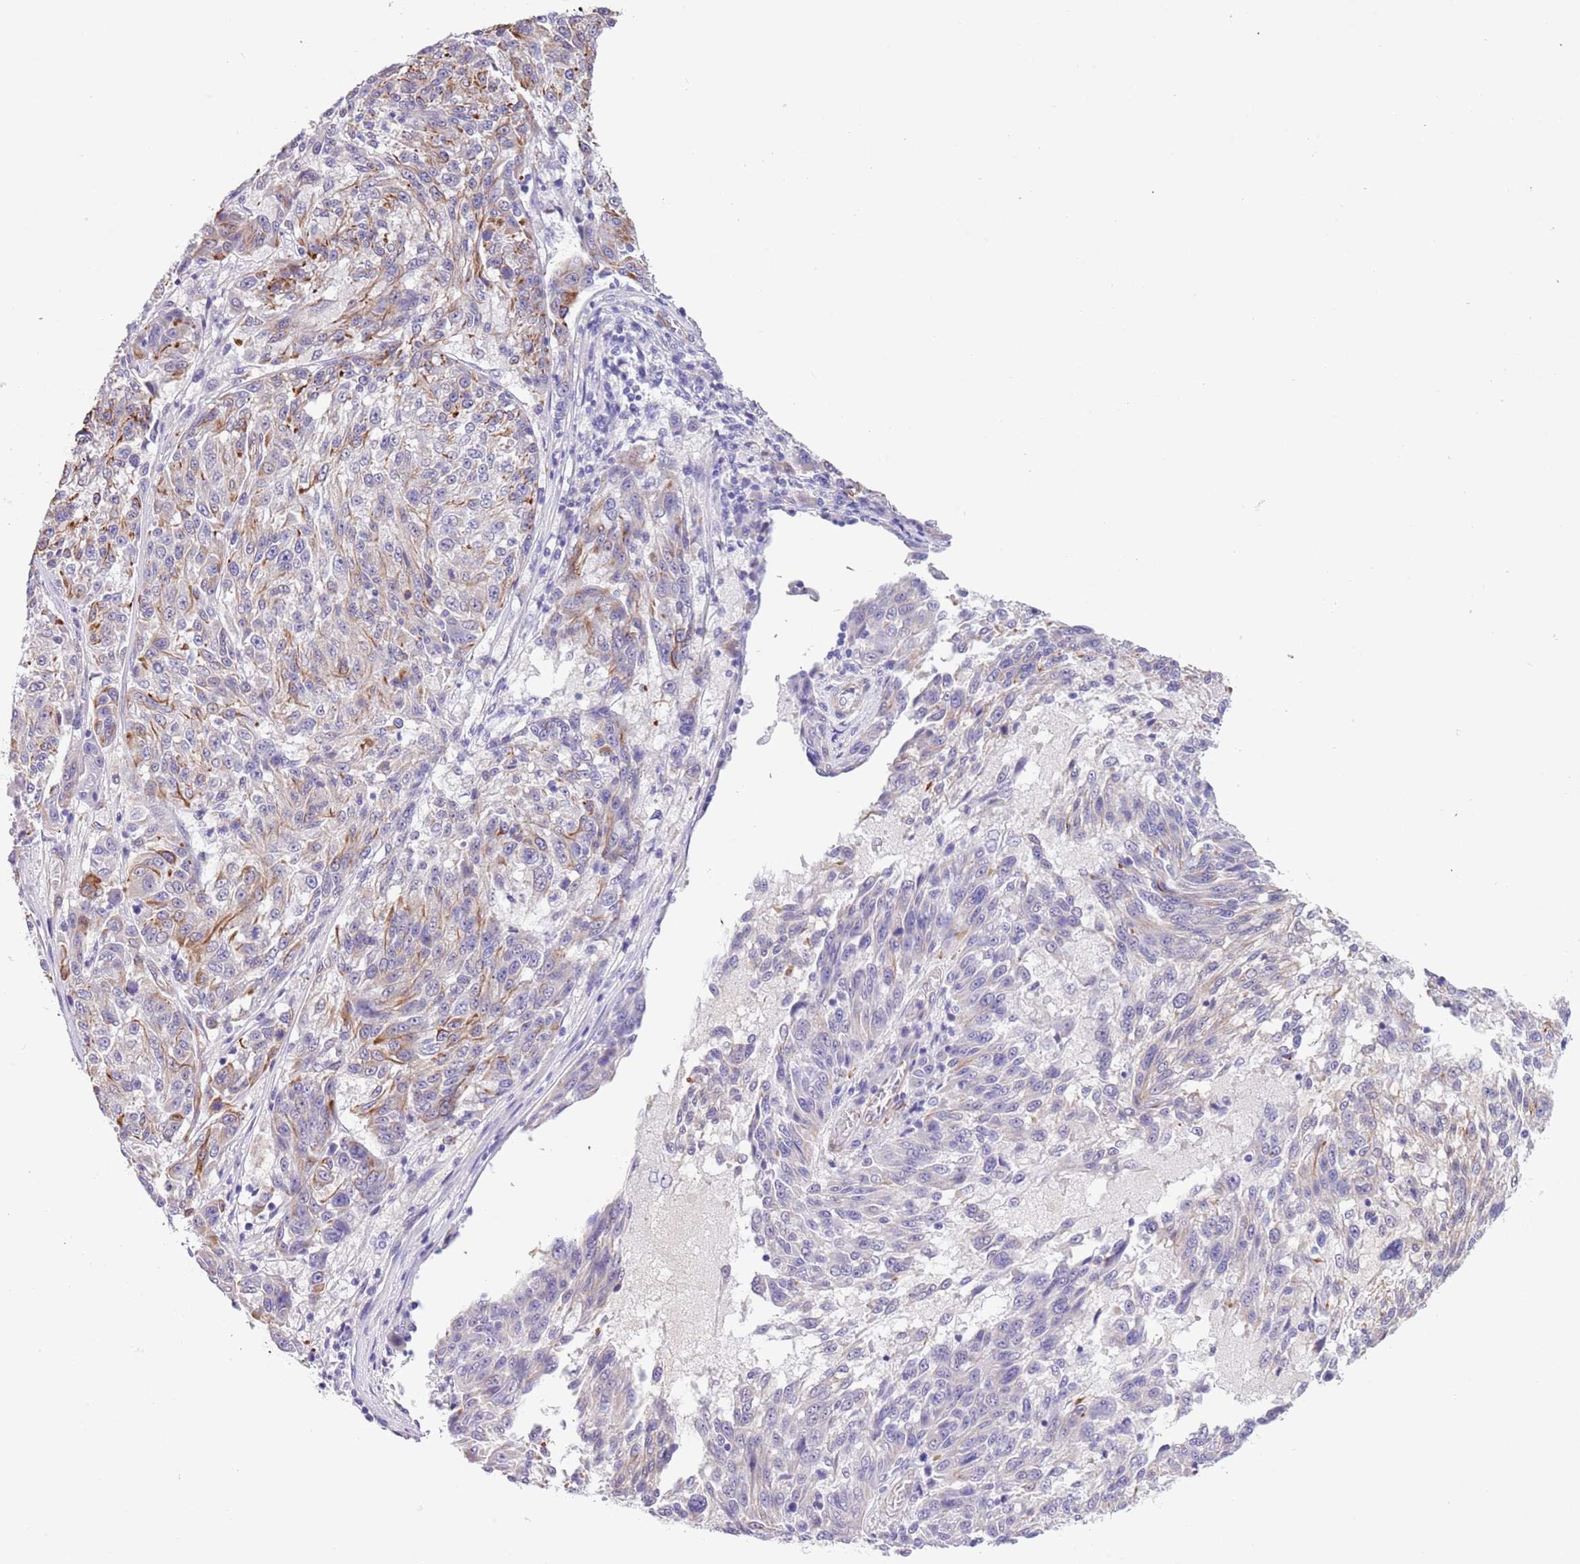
{"staining": {"intensity": "moderate", "quantity": "<25%", "location": "cytoplasmic/membranous"}, "tissue": "melanoma", "cell_type": "Tumor cells", "image_type": "cancer", "snomed": [{"axis": "morphology", "description": "Malignant melanoma, NOS"}, {"axis": "topography", "description": "Skin"}], "caption": "Melanoma stained with DAB IHC demonstrates low levels of moderate cytoplasmic/membranous staining in approximately <25% of tumor cells.", "gene": "TSGA13", "patient": {"sex": "male", "age": 53}}